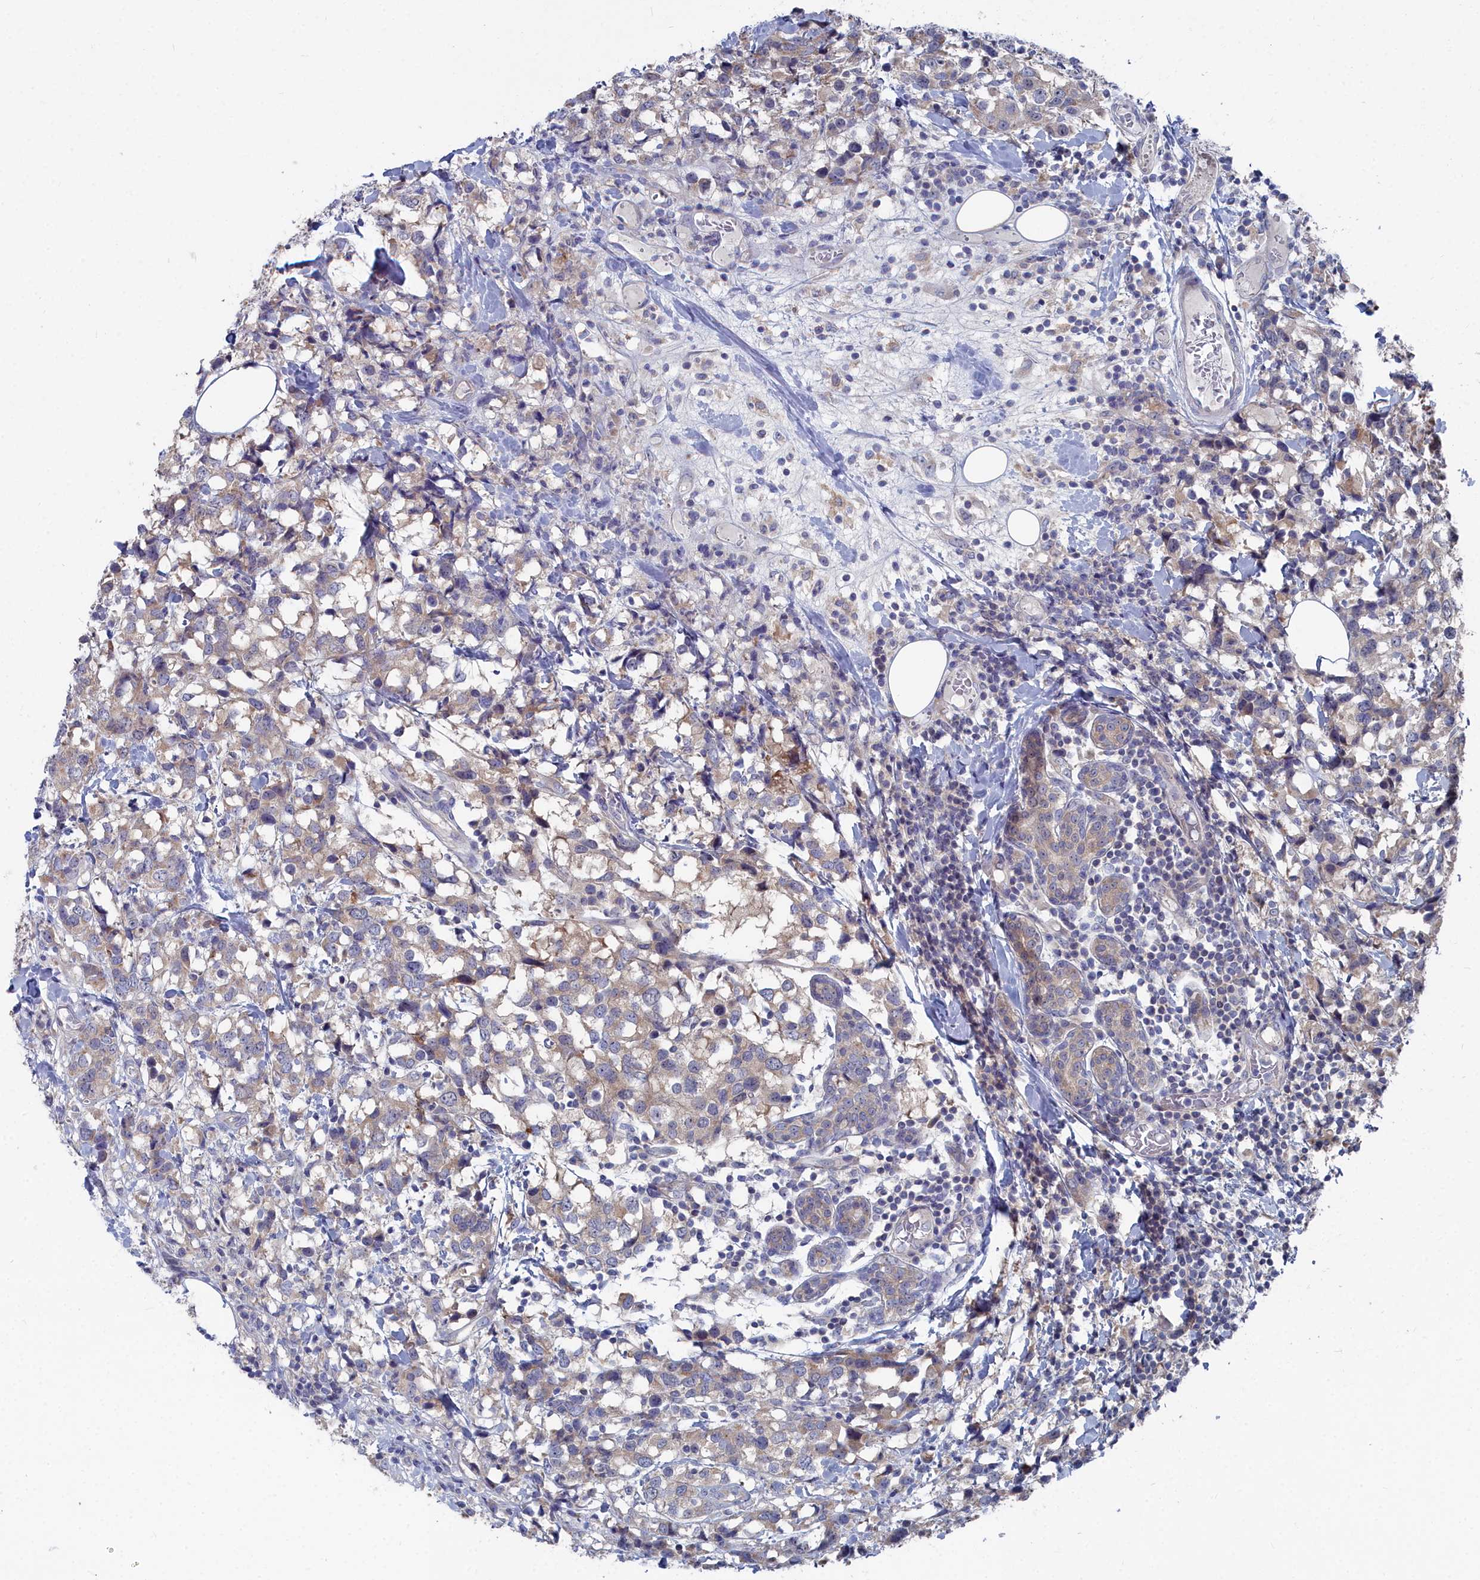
{"staining": {"intensity": "weak", "quantity": "<25%", "location": "cytoplasmic/membranous"}, "tissue": "breast cancer", "cell_type": "Tumor cells", "image_type": "cancer", "snomed": [{"axis": "morphology", "description": "Lobular carcinoma"}, {"axis": "topography", "description": "Breast"}], "caption": "Immunohistochemistry histopathology image of breast cancer (lobular carcinoma) stained for a protein (brown), which exhibits no expression in tumor cells. (Stains: DAB immunohistochemistry (IHC) with hematoxylin counter stain, Microscopy: brightfield microscopy at high magnification).", "gene": "CCDC149", "patient": {"sex": "female", "age": 59}}